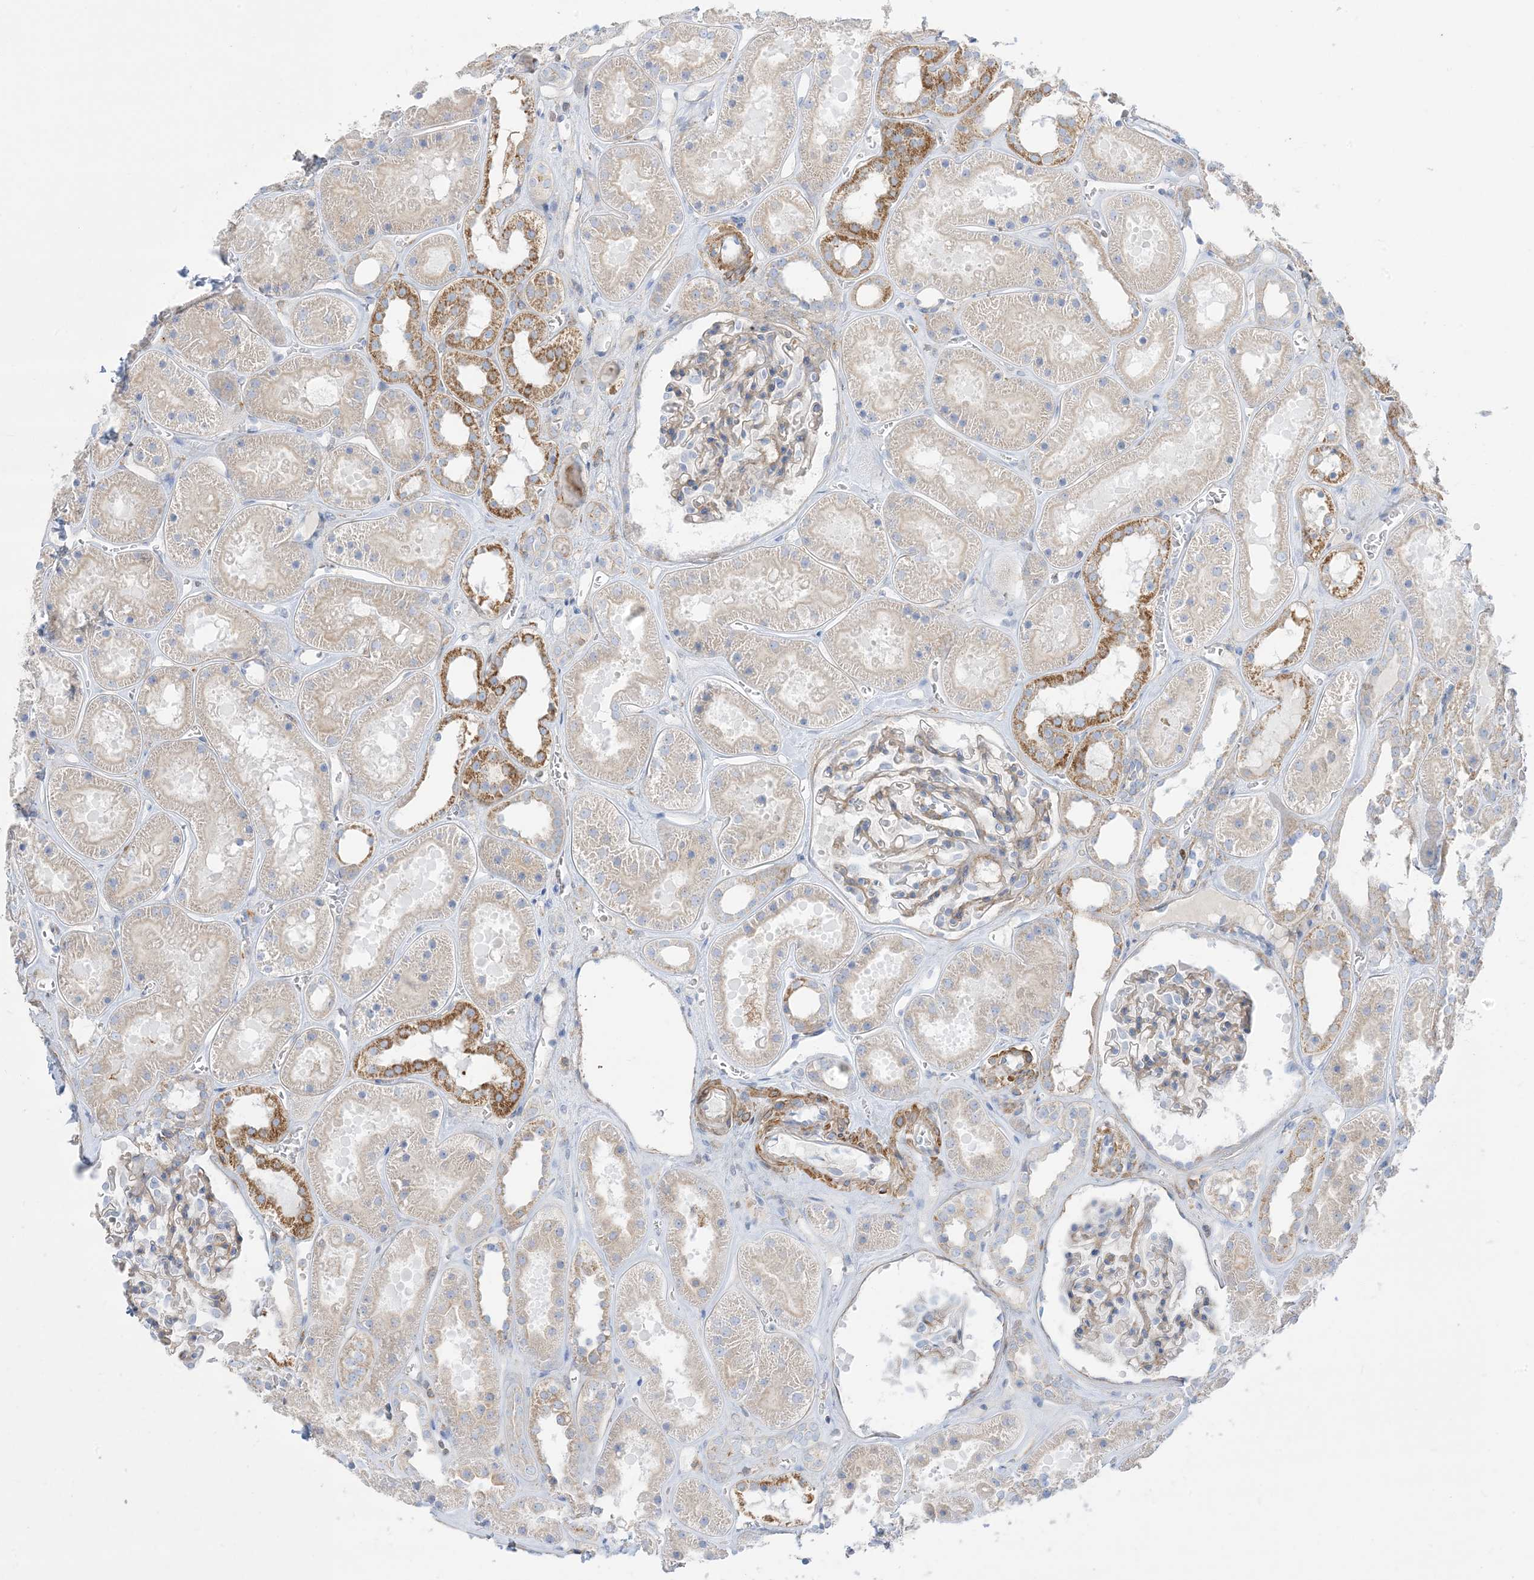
{"staining": {"intensity": "weak", "quantity": "<25%", "location": "cytoplasmic/membranous"}, "tissue": "kidney", "cell_type": "Cells in glomeruli", "image_type": "normal", "snomed": [{"axis": "morphology", "description": "Normal tissue, NOS"}, {"axis": "topography", "description": "Kidney"}], "caption": "IHC image of unremarkable kidney: kidney stained with DAB (3,3'-diaminobenzidine) exhibits no significant protein expression in cells in glomeruli. The staining was performed using DAB to visualize the protein expression in brown, while the nuclei were stained in blue with hematoxylin (Magnification: 20x).", "gene": "GTF3C2", "patient": {"sex": "female", "age": 41}}